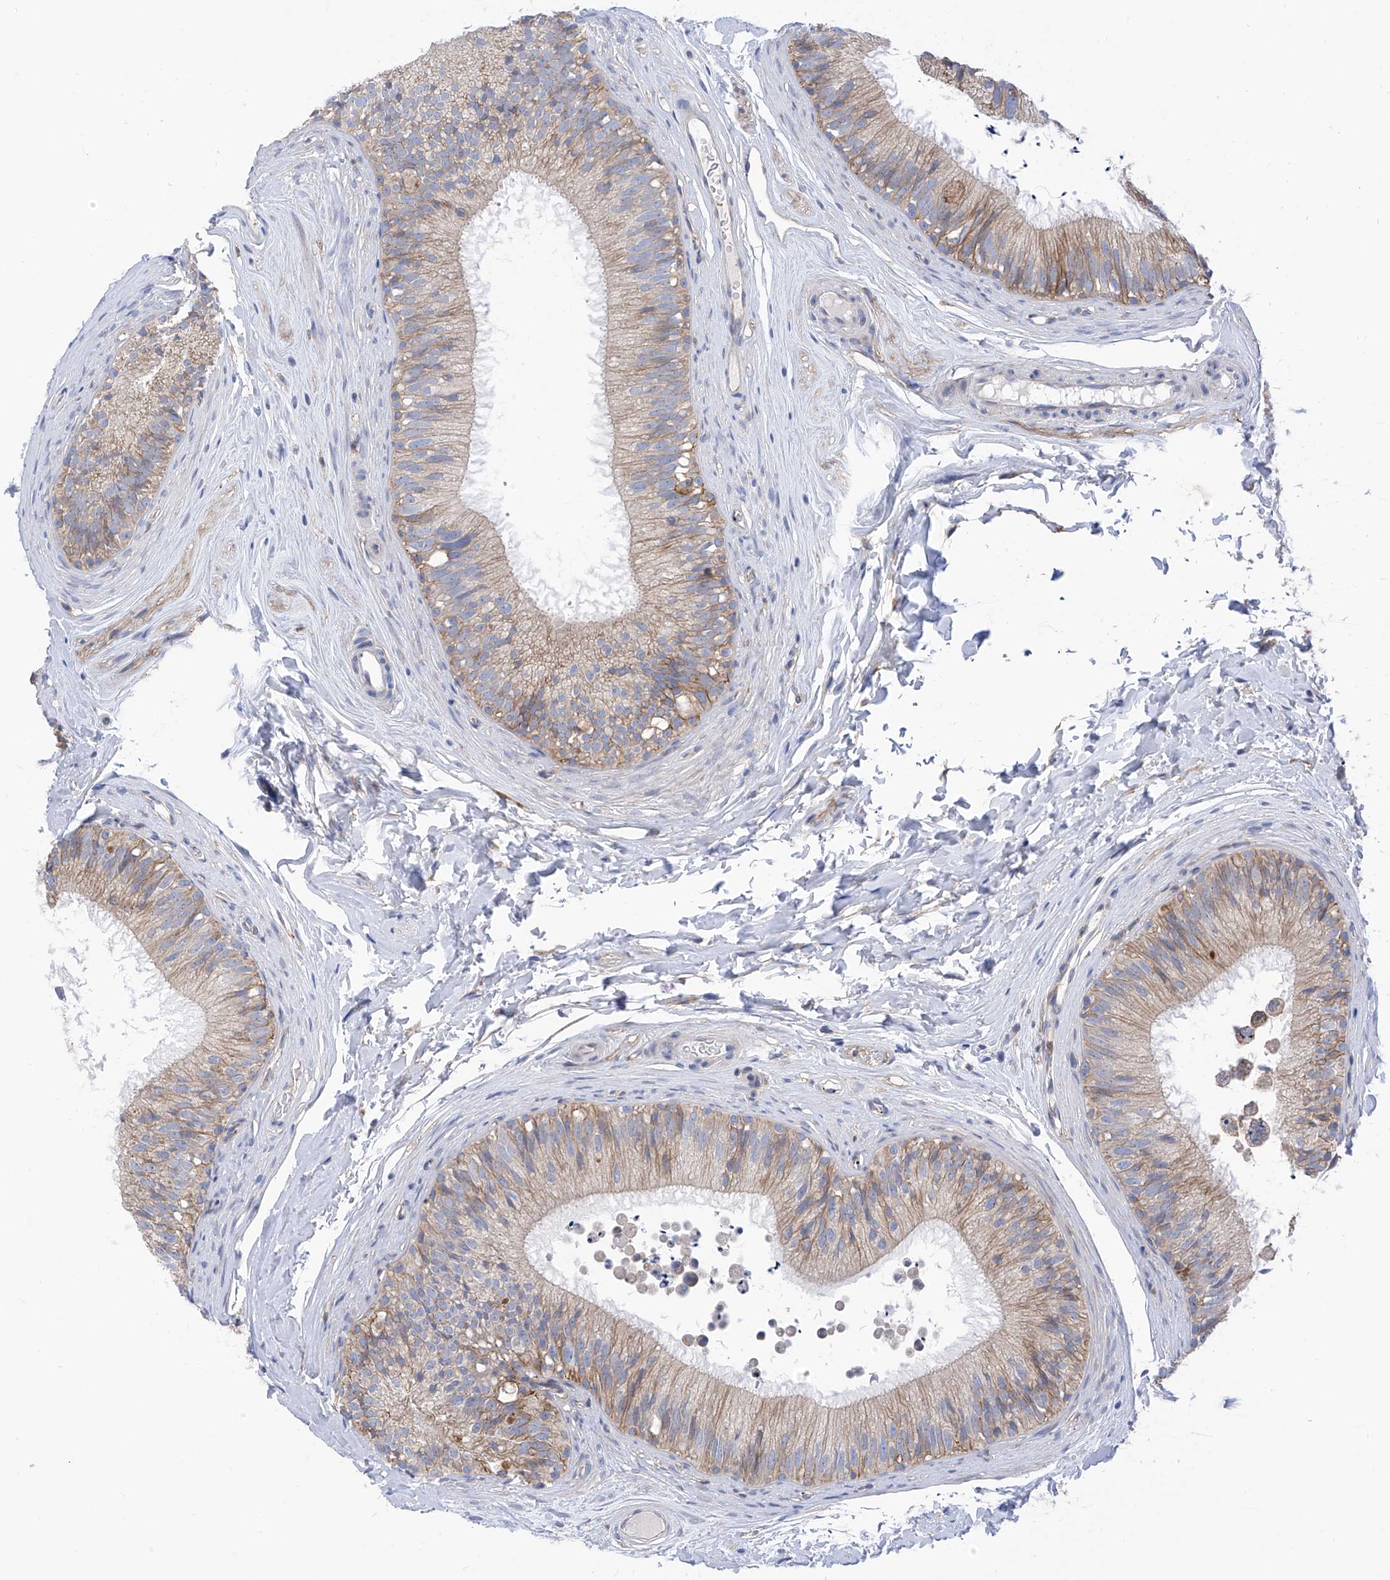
{"staining": {"intensity": "weak", "quantity": "25%-75%", "location": "cytoplasmic/membranous"}, "tissue": "epididymis", "cell_type": "Glandular cells", "image_type": "normal", "snomed": [{"axis": "morphology", "description": "Normal tissue, NOS"}, {"axis": "topography", "description": "Epididymis"}], "caption": "An image of human epididymis stained for a protein reveals weak cytoplasmic/membranous brown staining in glandular cells. Nuclei are stained in blue.", "gene": "P2RX7", "patient": {"sex": "male", "age": 29}}